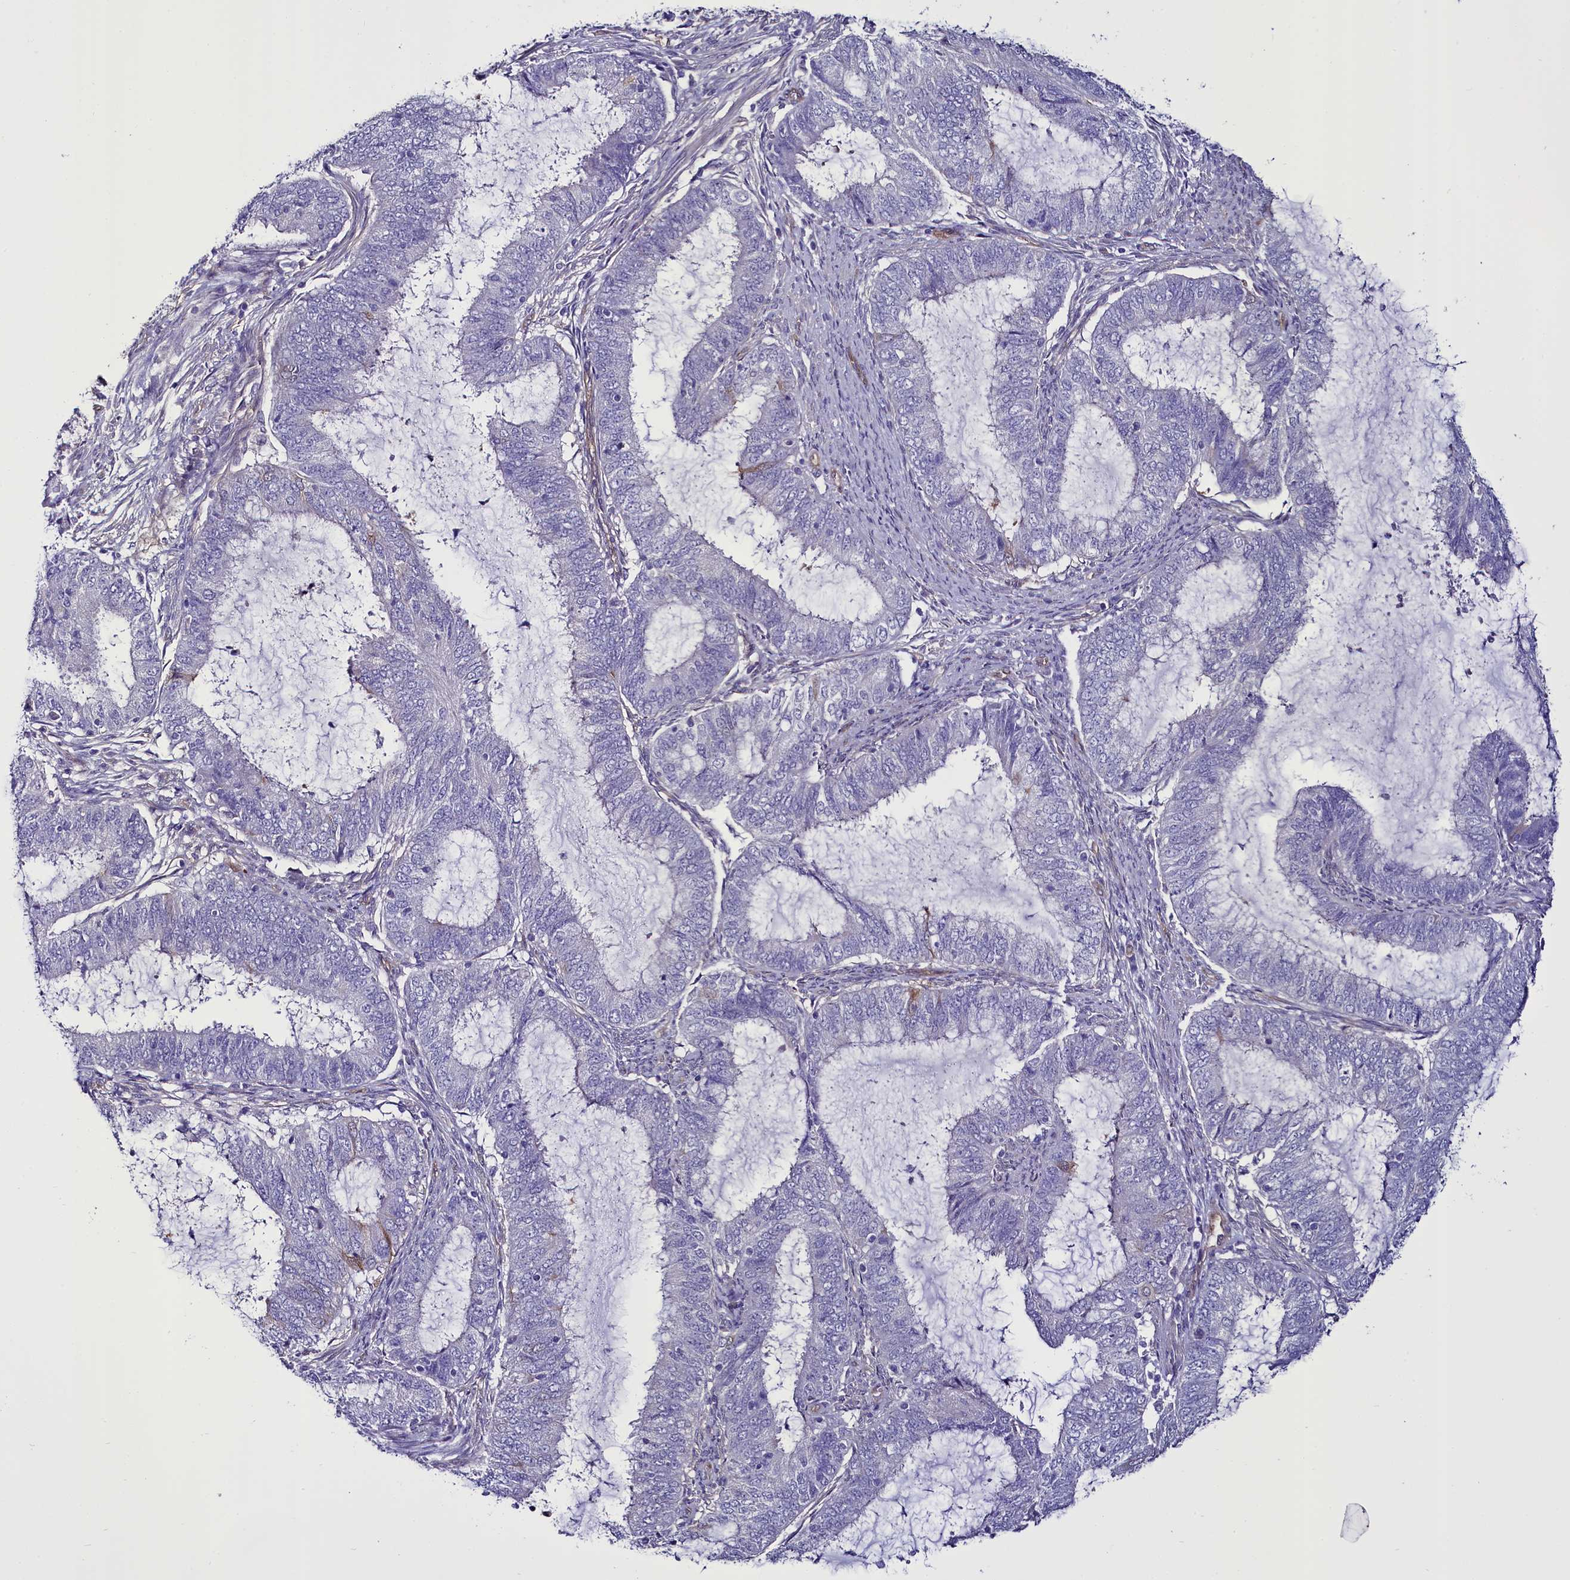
{"staining": {"intensity": "negative", "quantity": "none", "location": "none"}, "tissue": "endometrial cancer", "cell_type": "Tumor cells", "image_type": "cancer", "snomed": [{"axis": "morphology", "description": "Adenocarcinoma, NOS"}, {"axis": "topography", "description": "Endometrium"}], "caption": "A histopathology image of human endometrial cancer (adenocarcinoma) is negative for staining in tumor cells.", "gene": "STXBP1", "patient": {"sex": "female", "age": 51}}